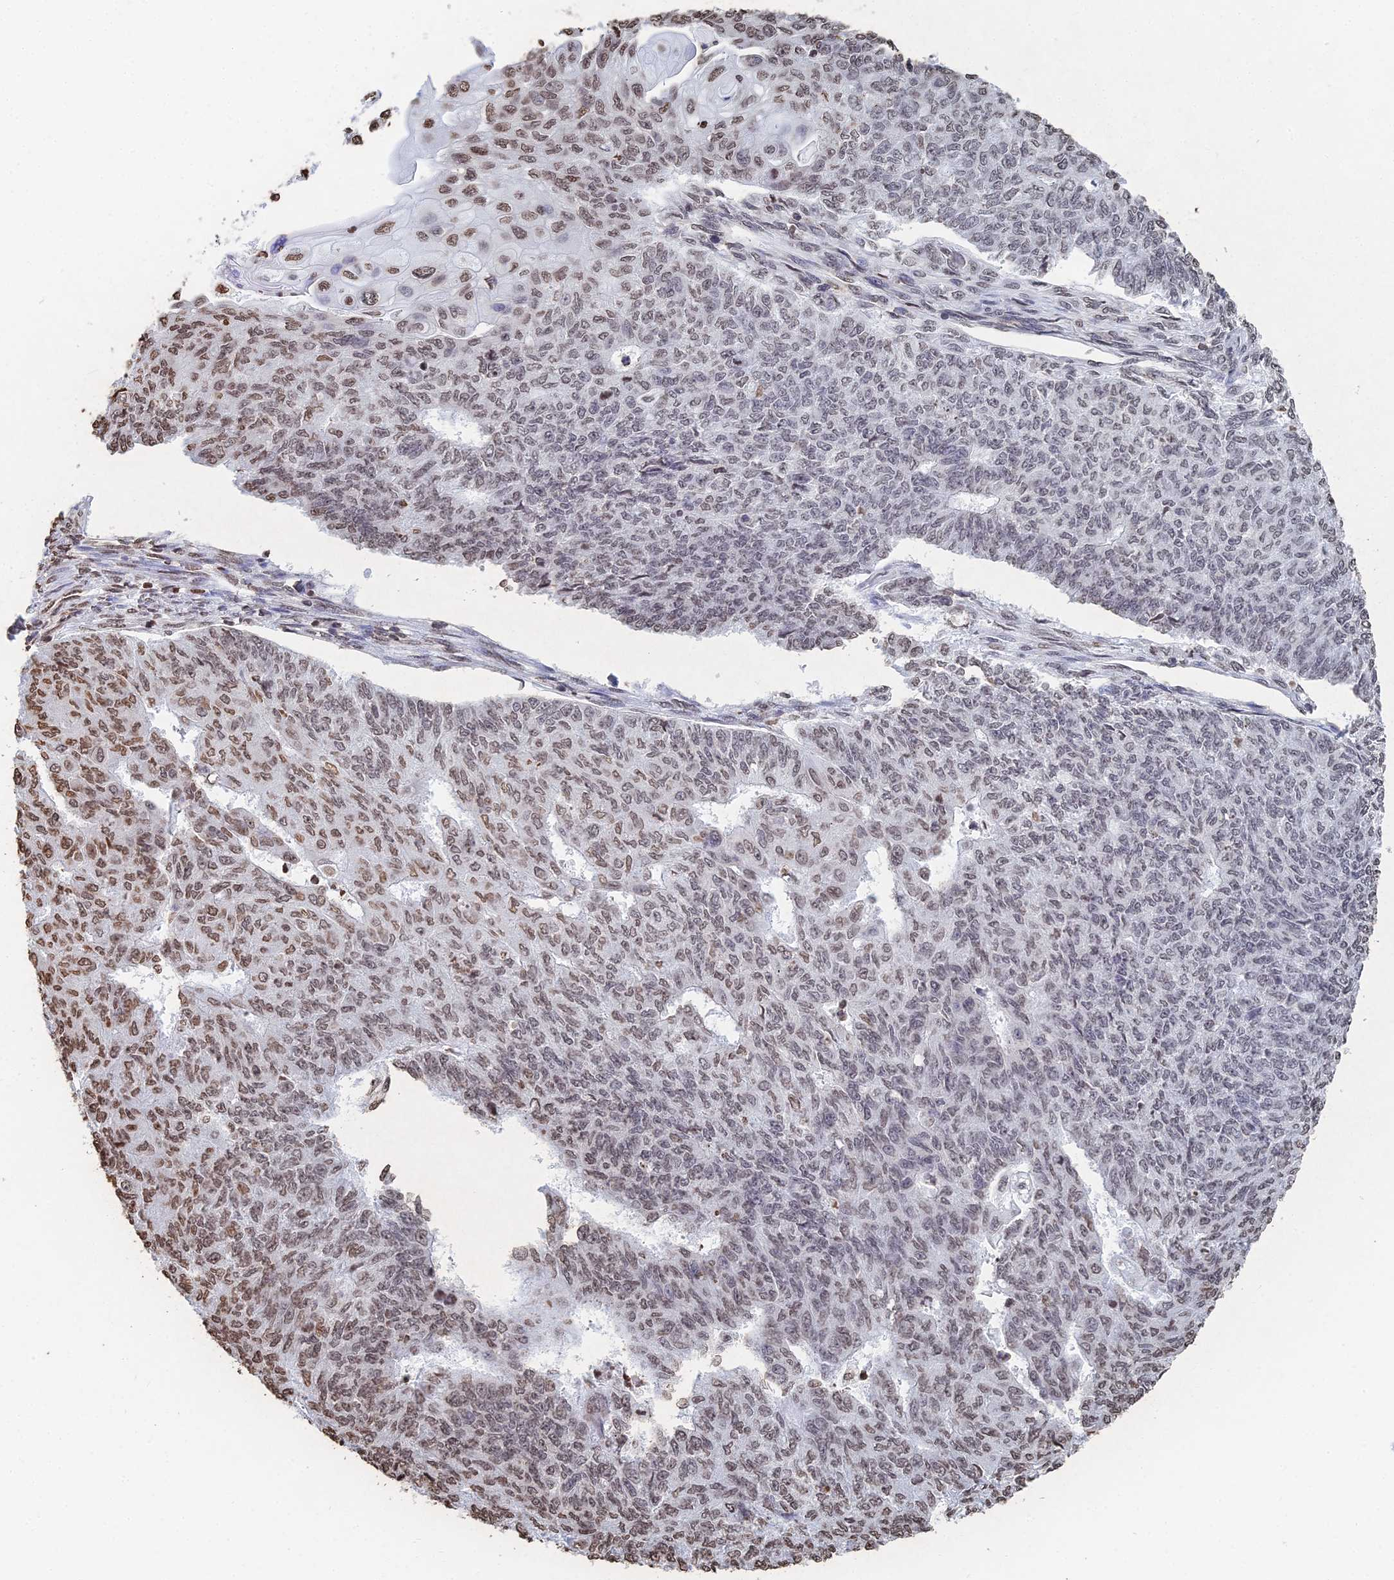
{"staining": {"intensity": "moderate", "quantity": "<25%", "location": "nuclear"}, "tissue": "endometrial cancer", "cell_type": "Tumor cells", "image_type": "cancer", "snomed": [{"axis": "morphology", "description": "Adenocarcinoma, NOS"}, {"axis": "topography", "description": "Endometrium"}], "caption": "High-power microscopy captured an IHC image of endometrial cancer, revealing moderate nuclear positivity in approximately <25% of tumor cells.", "gene": "GBP3", "patient": {"sex": "female", "age": 32}}